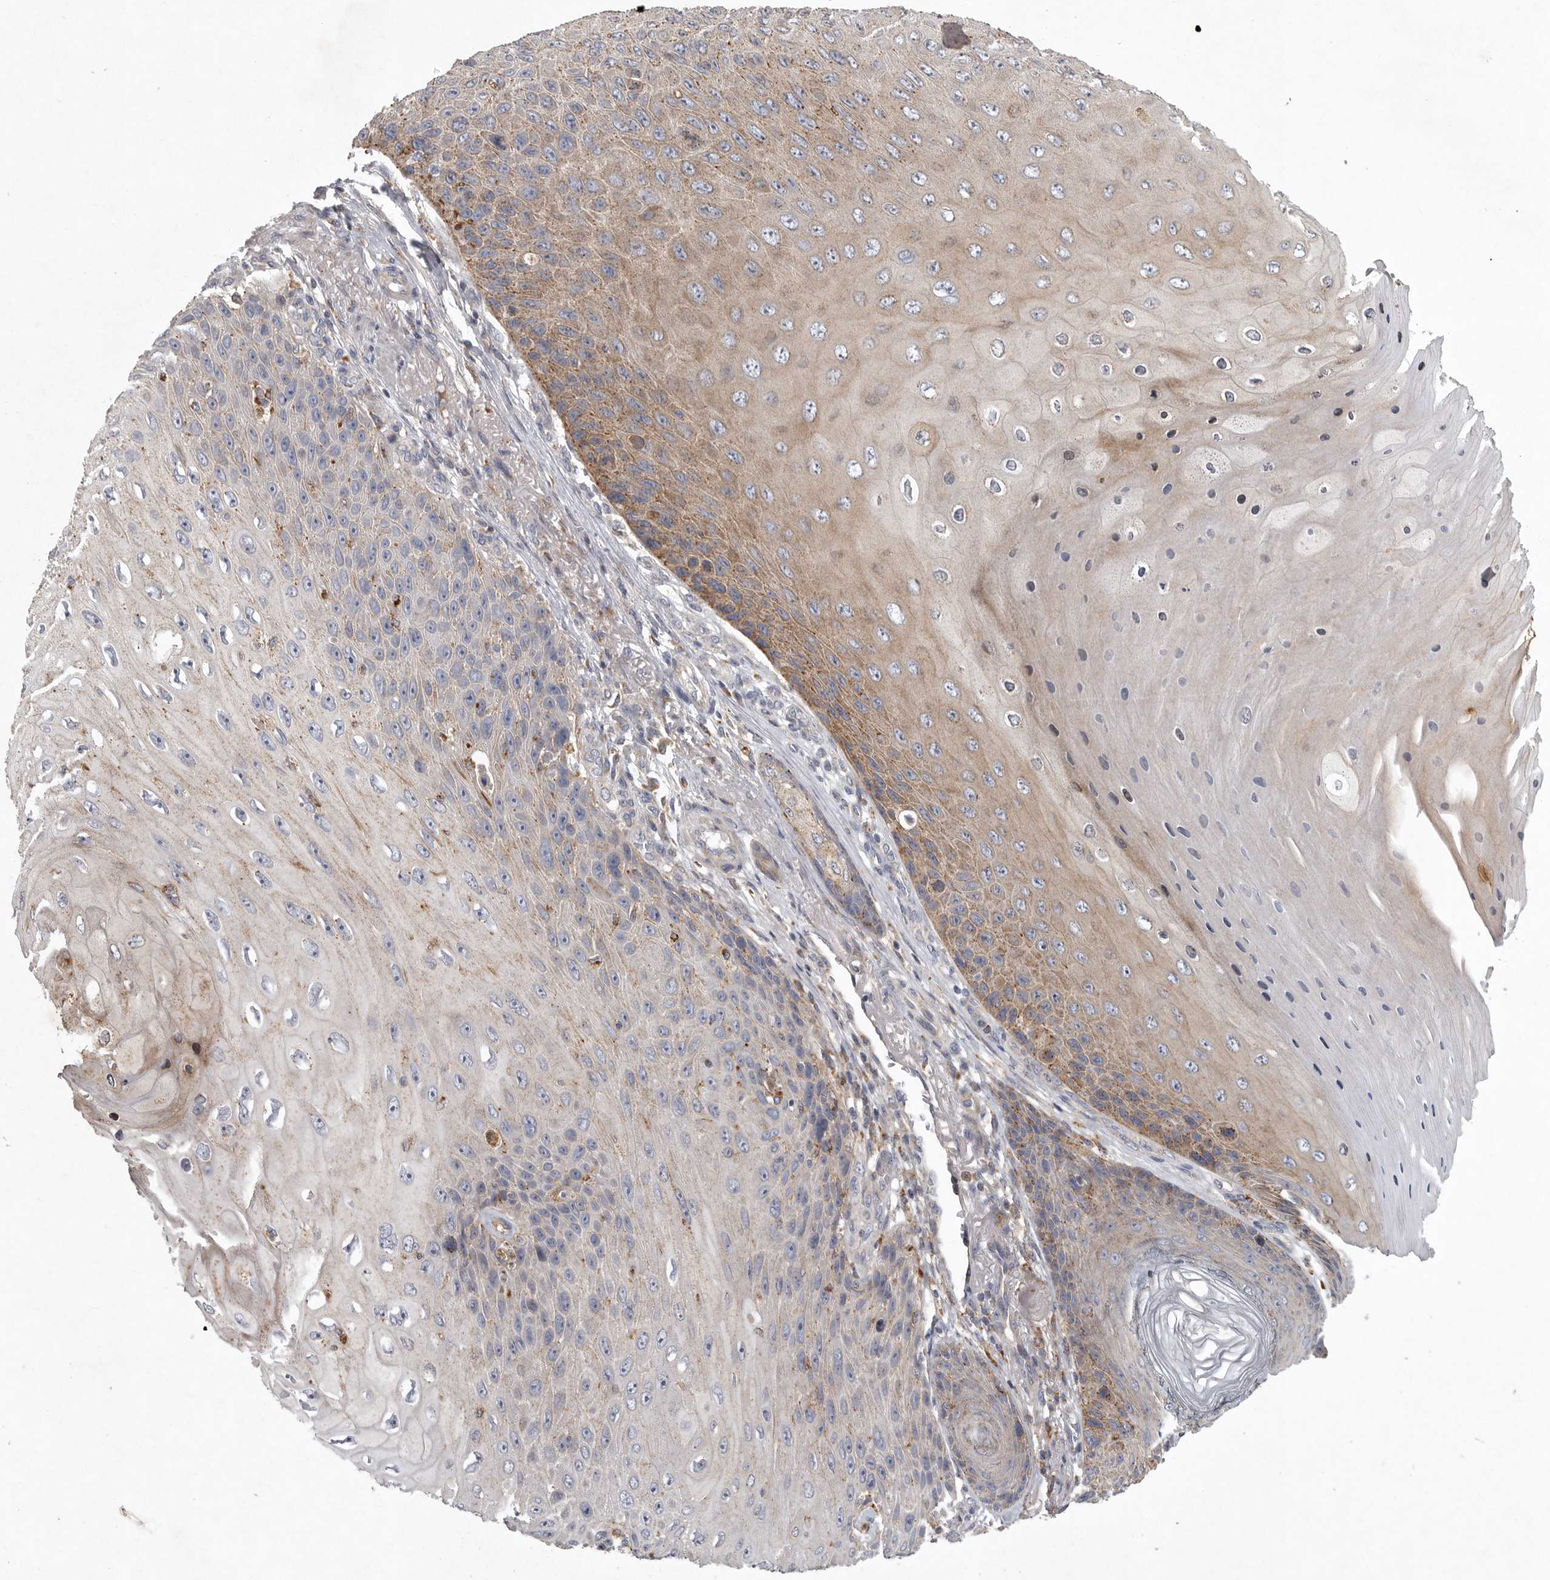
{"staining": {"intensity": "moderate", "quantity": "25%-75%", "location": "cytoplasmic/membranous"}, "tissue": "skin cancer", "cell_type": "Tumor cells", "image_type": "cancer", "snomed": [{"axis": "morphology", "description": "Squamous cell carcinoma, NOS"}, {"axis": "topography", "description": "Skin"}], "caption": "DAB (3,3'-diaminobenzidine) immunohistochemical staining of skin cancer (squamous cell carcinoma) exhibits moderate cytoplasmic/membranous protein positivity in about 25%-75% of tumor cells.", "gene": "LAMTOR3", "patient": {"sex": "female", "age": 88}}